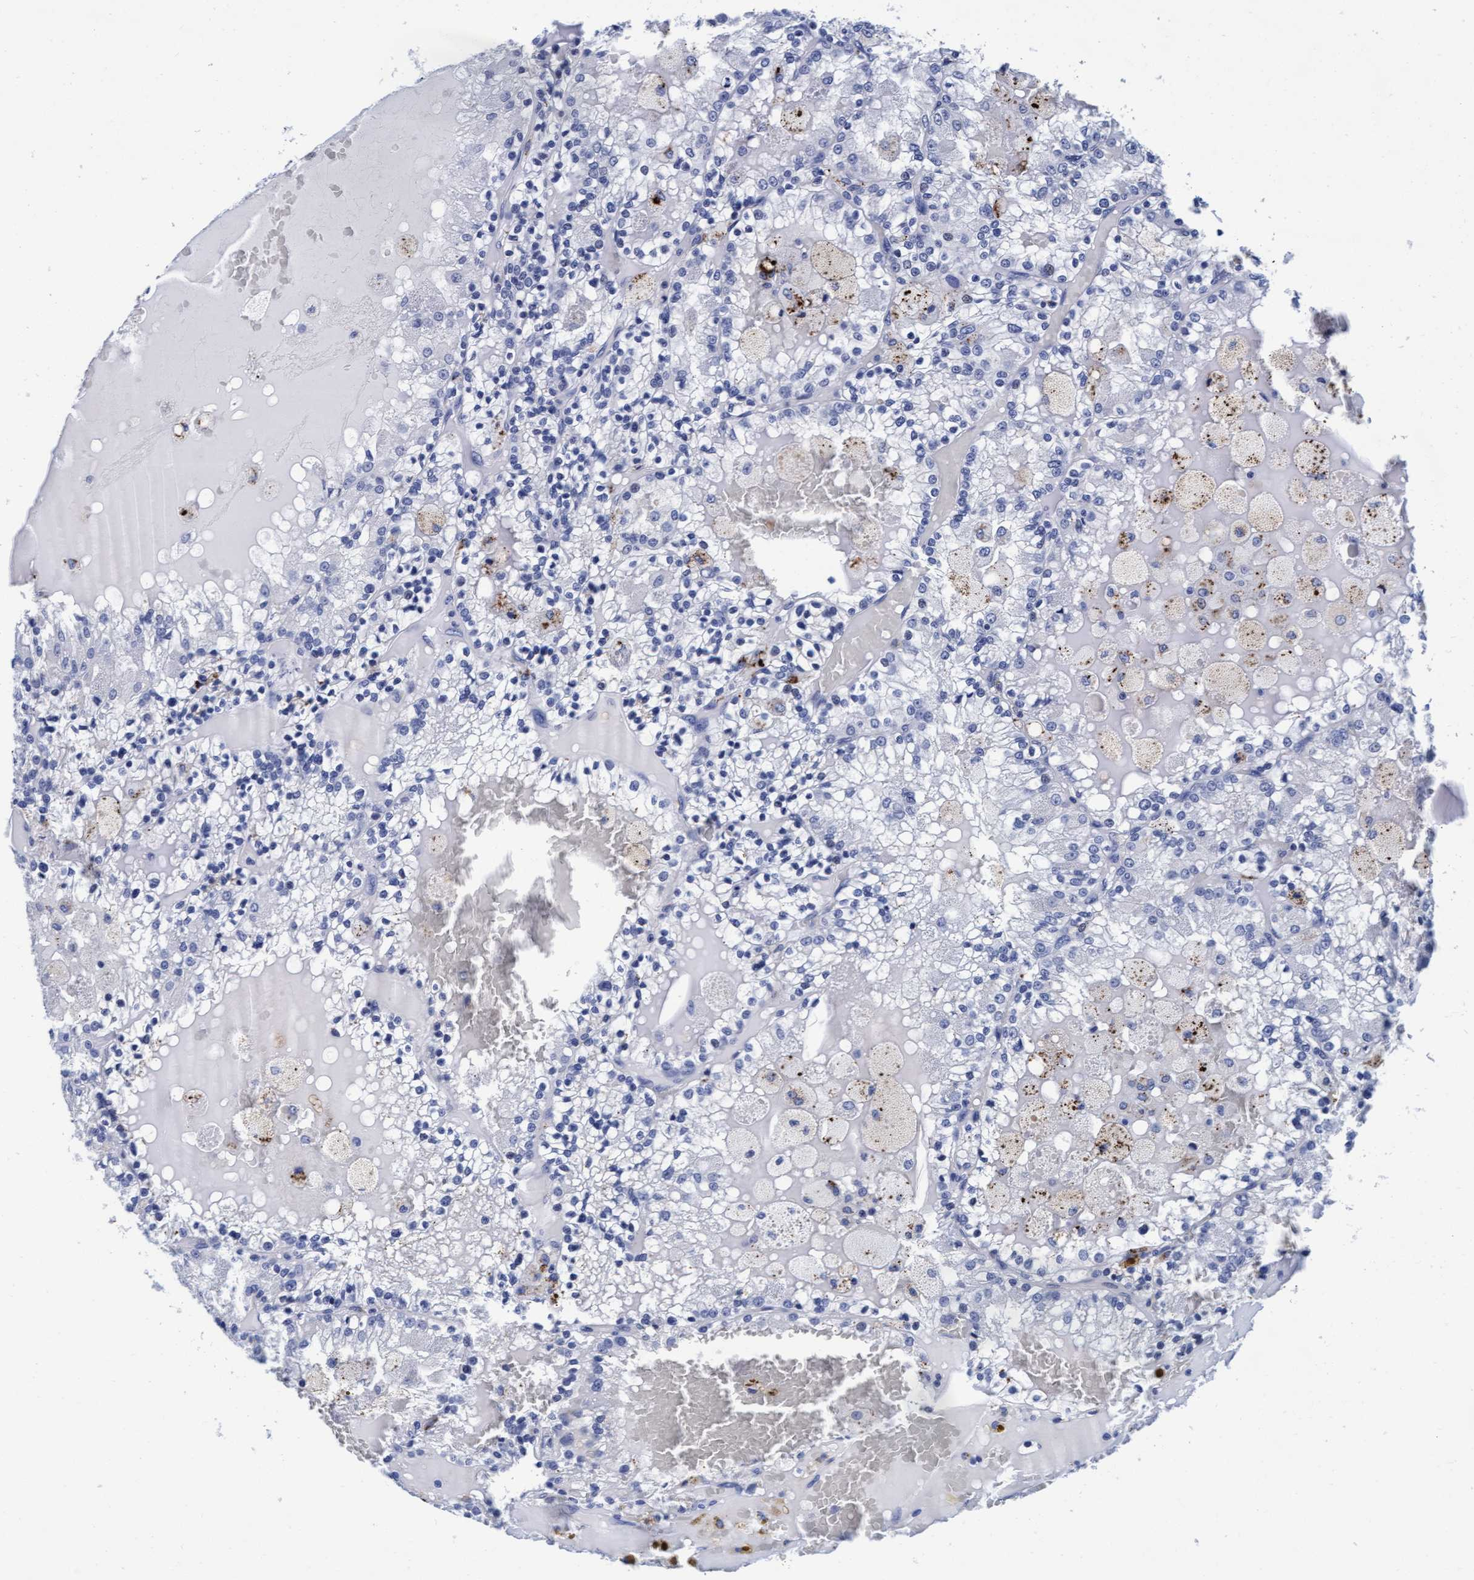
{"staining": {"intensity": "negative", "quantity": "none", "location": "none"}, "tissue": "renal cancer", "cell_type": "Tumor cells", "image_type": "cancer", "snomed": [{"axis": "morphology", "description": "Adenocarcinoma, NOS"}, {"axis": "topography", "description": "Kidney"}], "caption": "IHC photomicrograph of neoplastic tissue: human adenocarcinoma (renal) stained with DAB exhibits no significant protein staining in tumor cells.", "gene": "ARSG", "patient": {"sex": "female", "age": 56}}